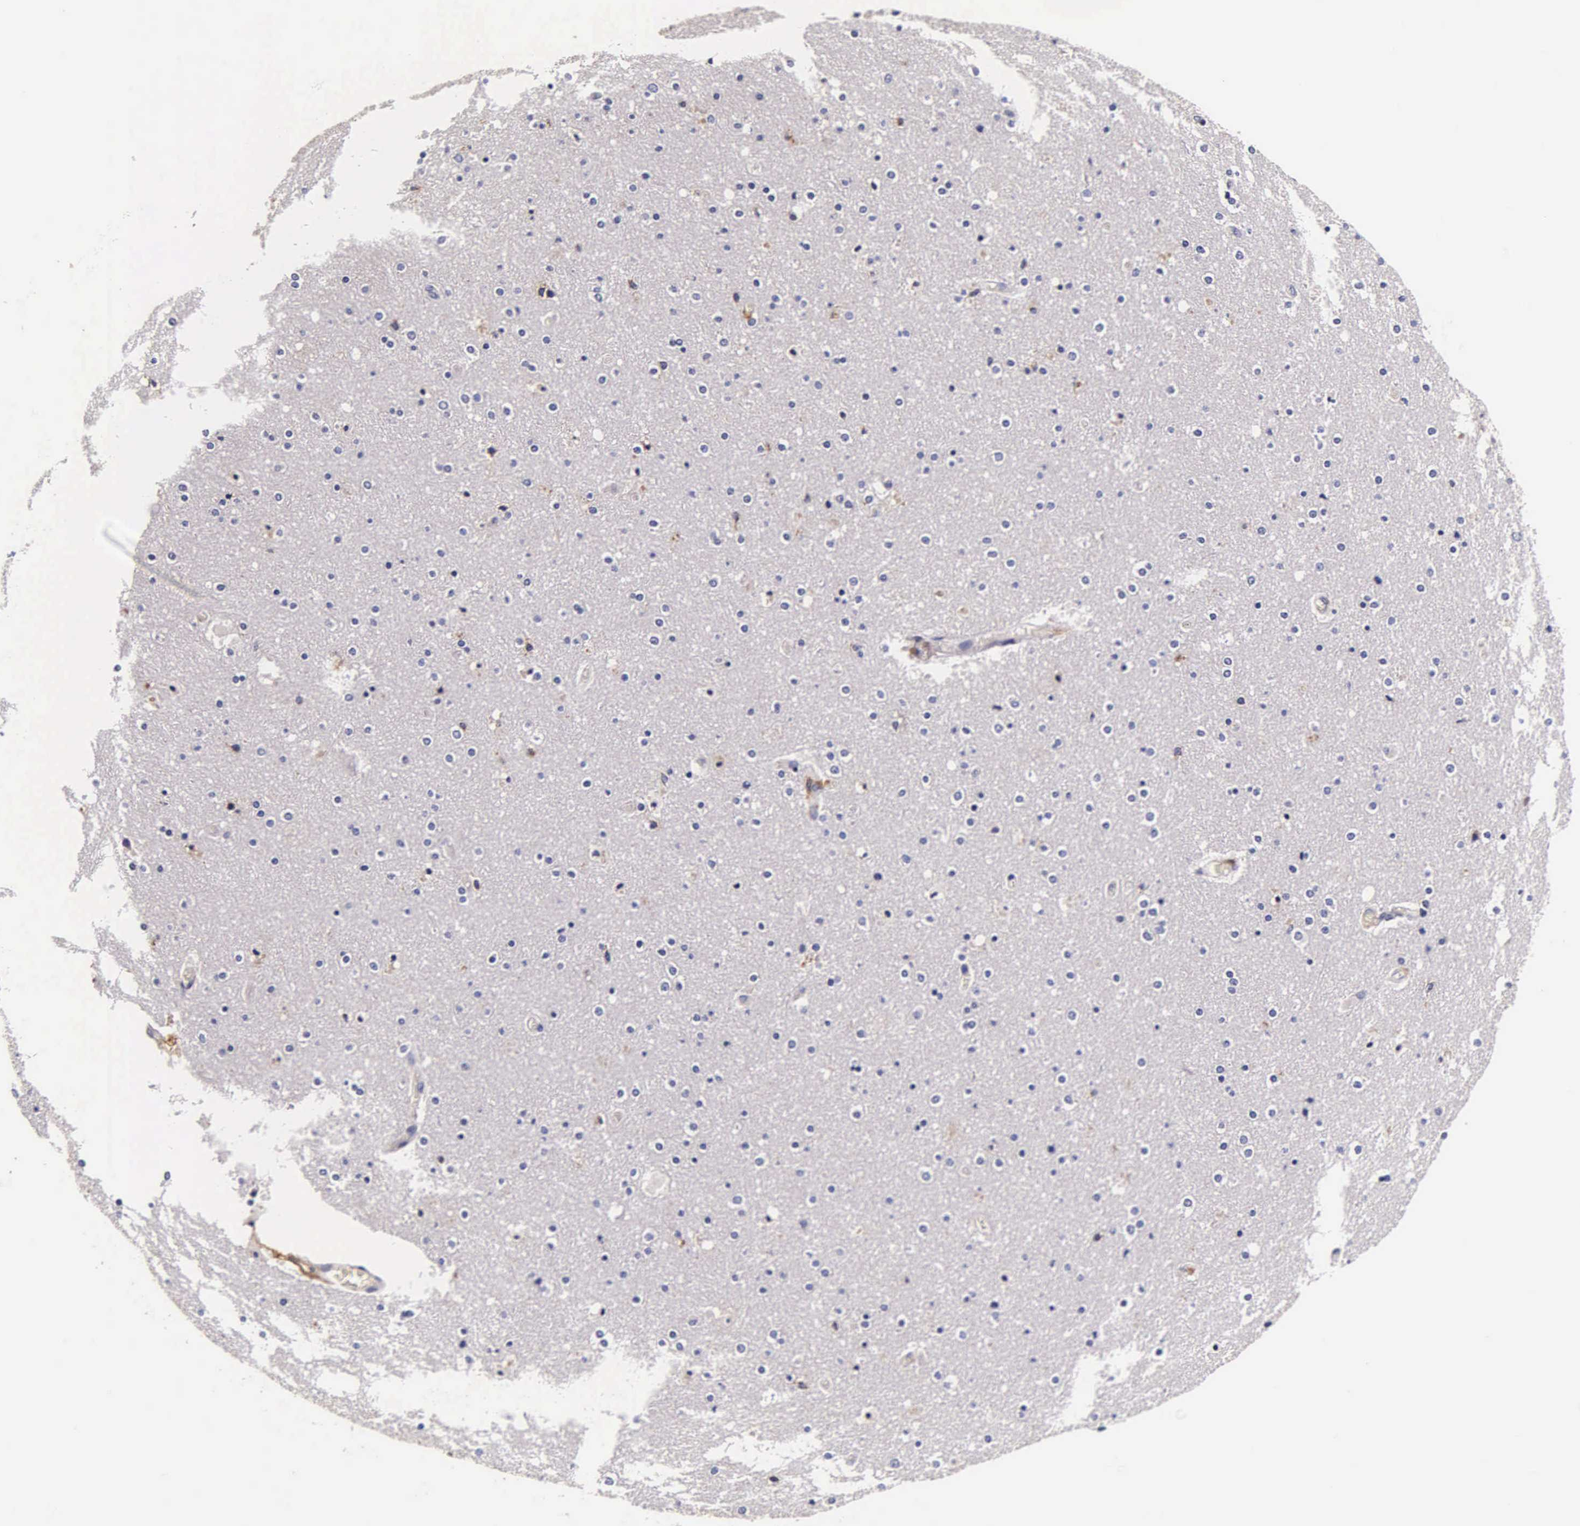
{"staining": {"intensity": "negative", "quantity": "none", "location": "none"}, "tissue": "cerebral cortex", "cell_type": "Endothelial cells", "image_type": "normal", "snomed": [{"axis": "morphology", "description": "Normal tissue, NOS"}, {"axis": "topography", "description": "Cerebral cortex"}], "caption": "A high-resolution photomicrograph shows immunohistochemistry staining of normal cerebral cortex, which reveals no significant positivity in endothelial cells. The staining was performed using DAB to visualize the protein expression in brown, while the nuclei were stained in blue with hematoxylin (Magnification: 20x).", "gene": "CTSB", "patient": {"sex": "female", "age": 54}}